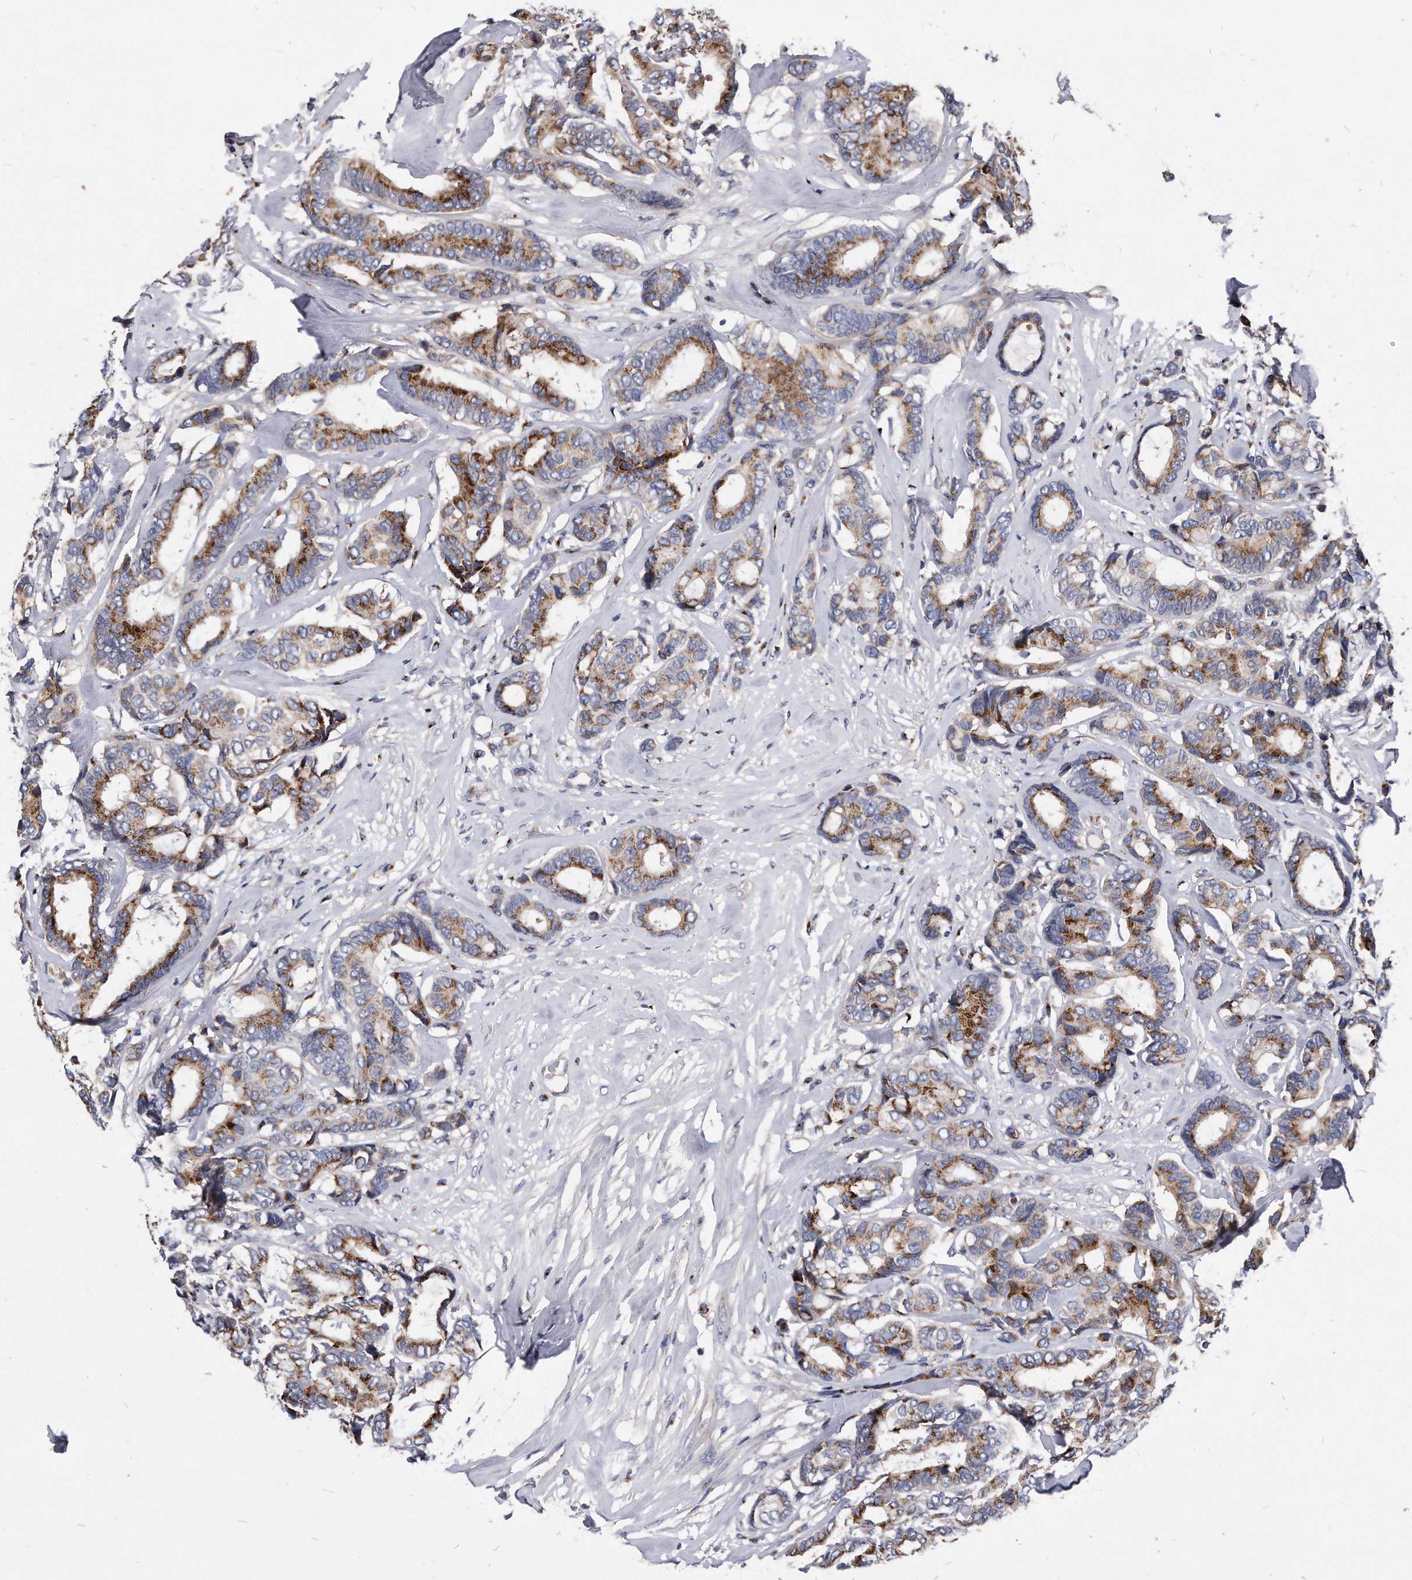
{"staining": {"intensity": "moderate", "quantity": ">75%", "location": "cytoplasmic/membranous"}, "tissue": "breast cancer", "cell_type": "Tumor cells", "image_type": "cancer", "snomed": [{"axis": "morphology", "description": "Duct carcinoma"}, {"axis": "topography", "description": "Breast"}], "caption": "About >75% of tumor cells in breast cancer (intraductal carcinoma) demonstrate moderate cytoplasmic/membranous protein positivity as visualized by brown immunohistochemical staining.", "gene": "MGAT4A", "patient": {"sex": "female", "age": 87}}